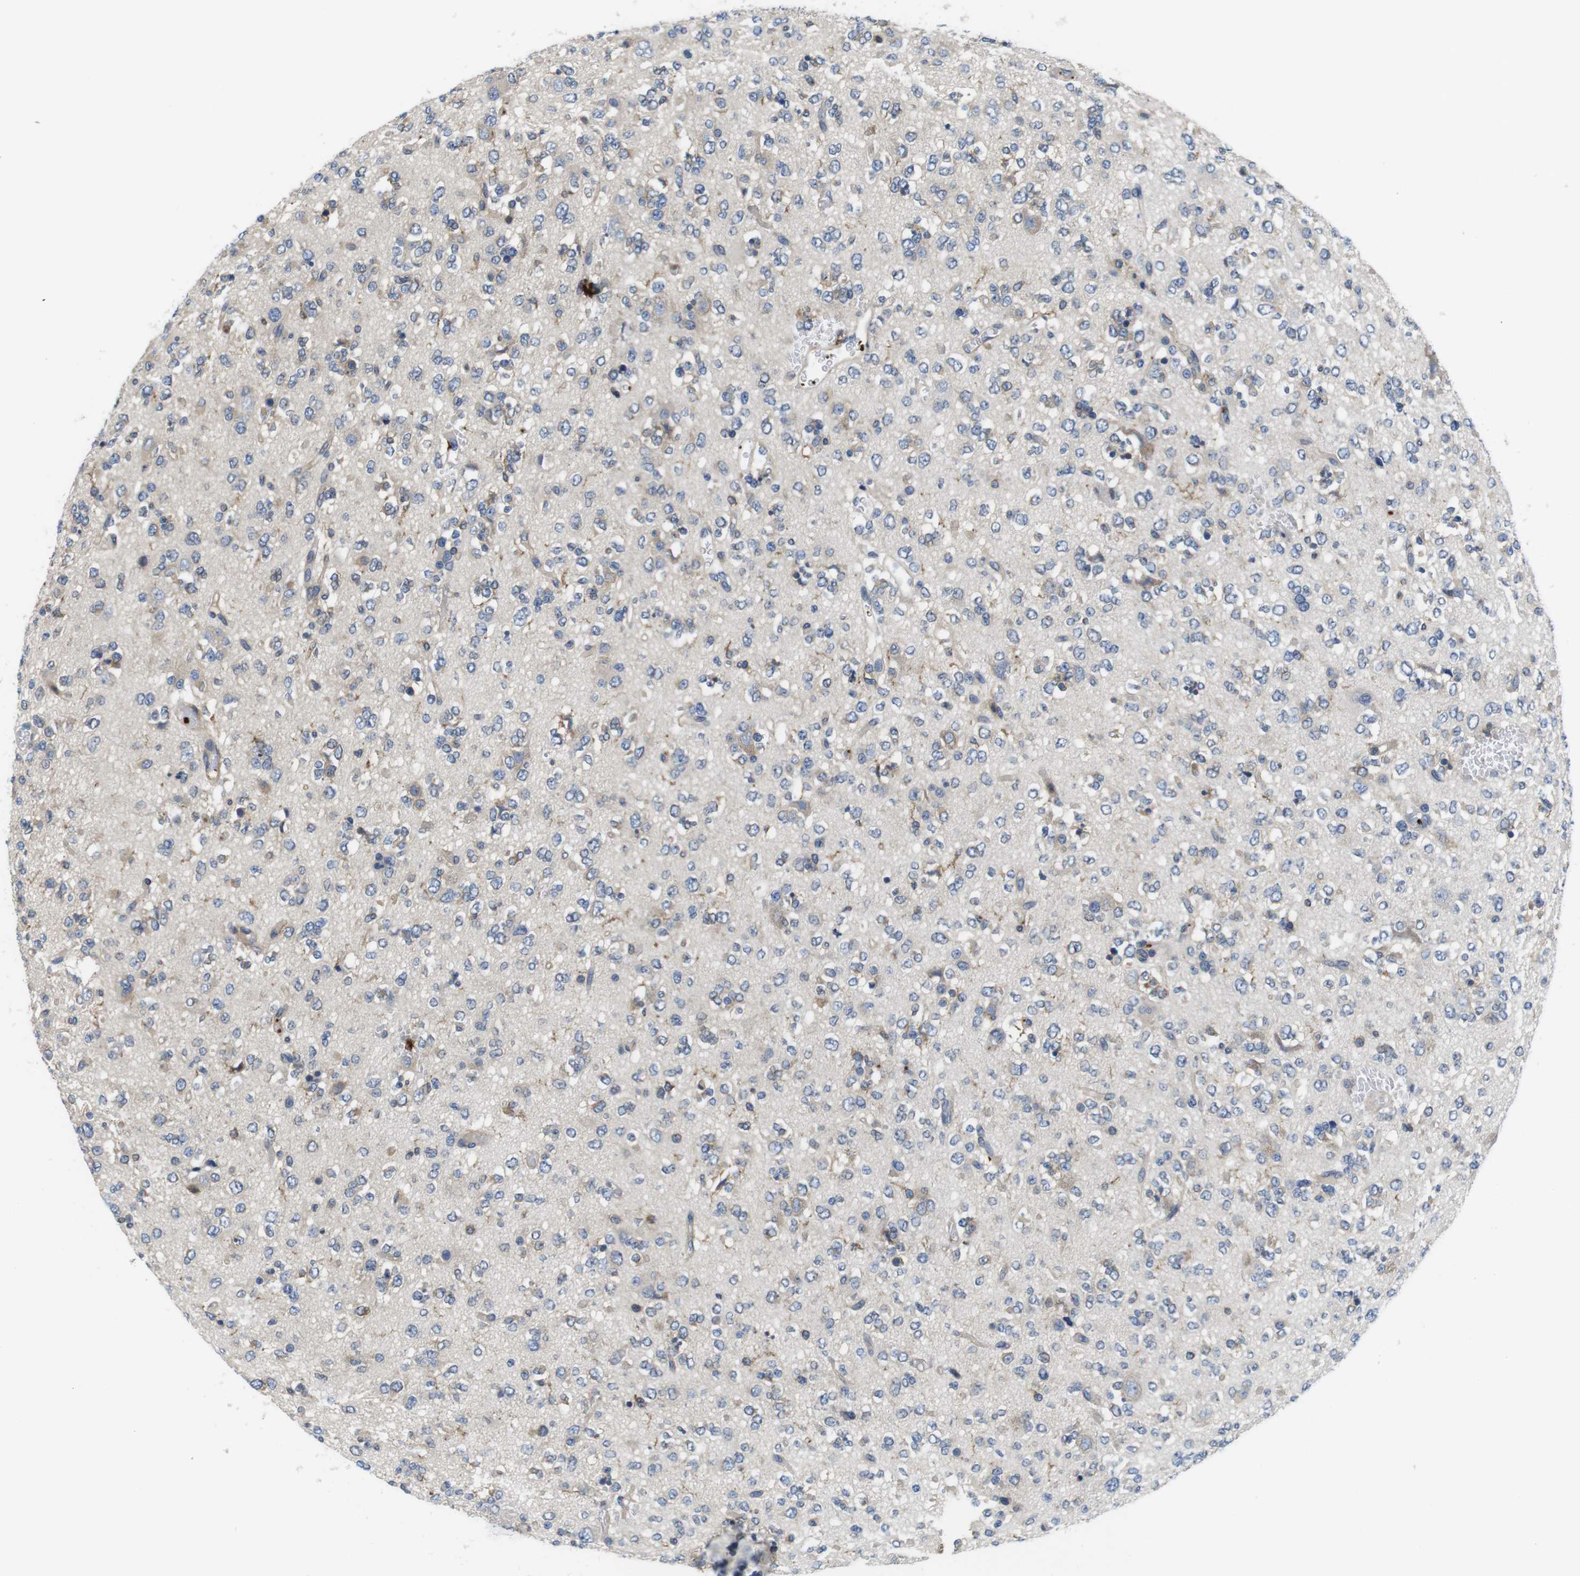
{"staining": {"intensity": "negative", "quantity": "none", "location": "none"}, "tissue": "glioma", "cell_type": "Tumor cells", "image_type": "cancer", "snomed": [{"axis": "morphology", "description": "Glioma, malignant, Low grade"}, {"axis": "topography", "description": "Brain"}], "caption": "This photomicrograph is of malignant low-grade glioma stained with IHC to label a protein in brown with the nuclei are counter-stained blue. There is no staining in tumor cells. (DAB (3,3'-diaminobenzidine) immunohistochemistry, high magnification).", "gene": "HERPUD2", "patient": {"sex": "male", "age": 38}}